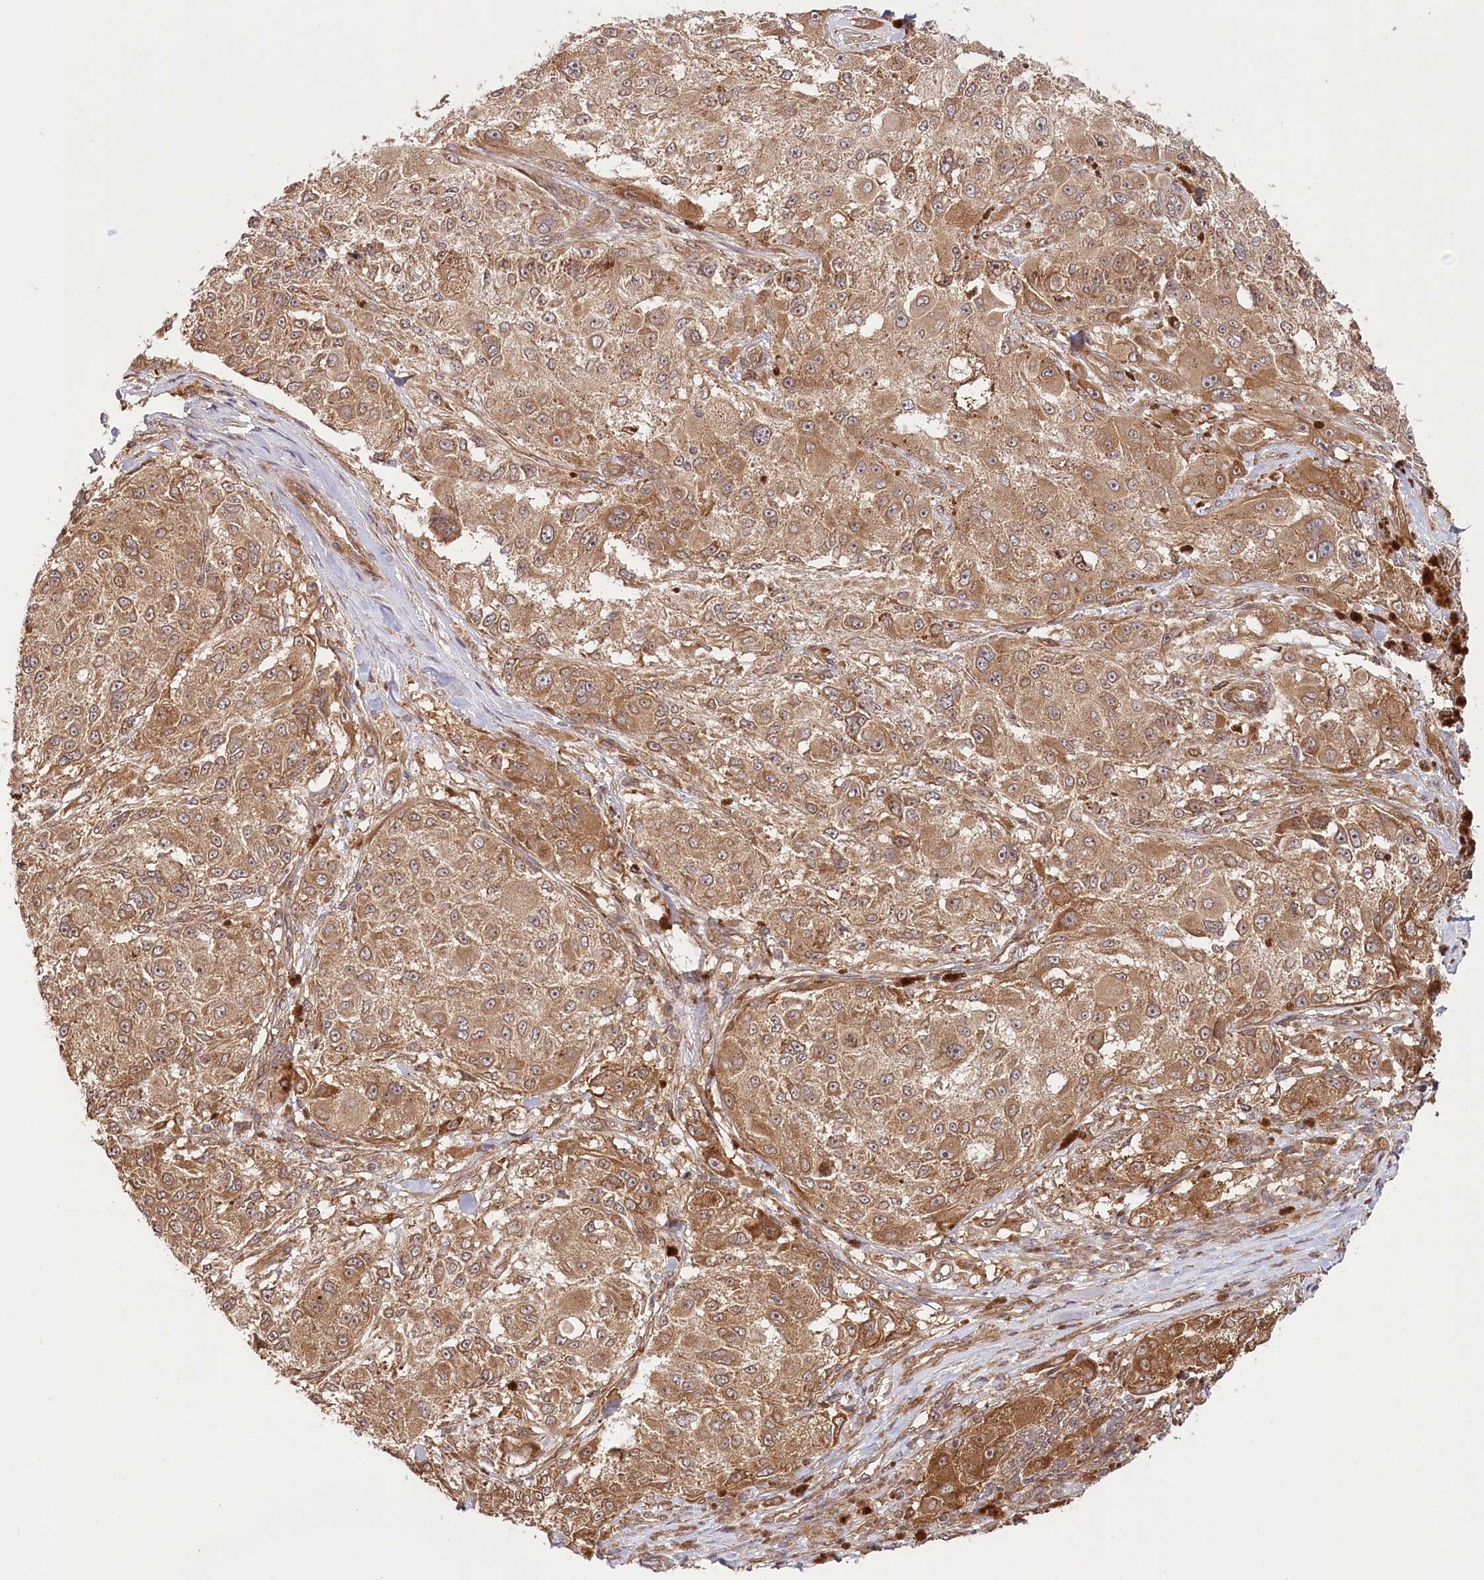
{"staining": {"intensity": "moderate", "quantity": ">75%", "location": "cytoplasmic/membranous"}, "tissue": "melanoma", "cell_type": "Tumor cells", "image_type": "cancer", "snomed": [{"axis": "morphology", "description": "Necrosis, NOS"}, {"axis": "morphology", "description": "Malignant melanoma, NOS"}, {"axis": "topography", "description": "Skin"}], "caption": "Protein staining shows moderate cytoplasmic/membranous expression in approximately >75% of tumor cells in melanoma.", "gene": "CEP70", "patient": {"sex": "female", "age": 87}}